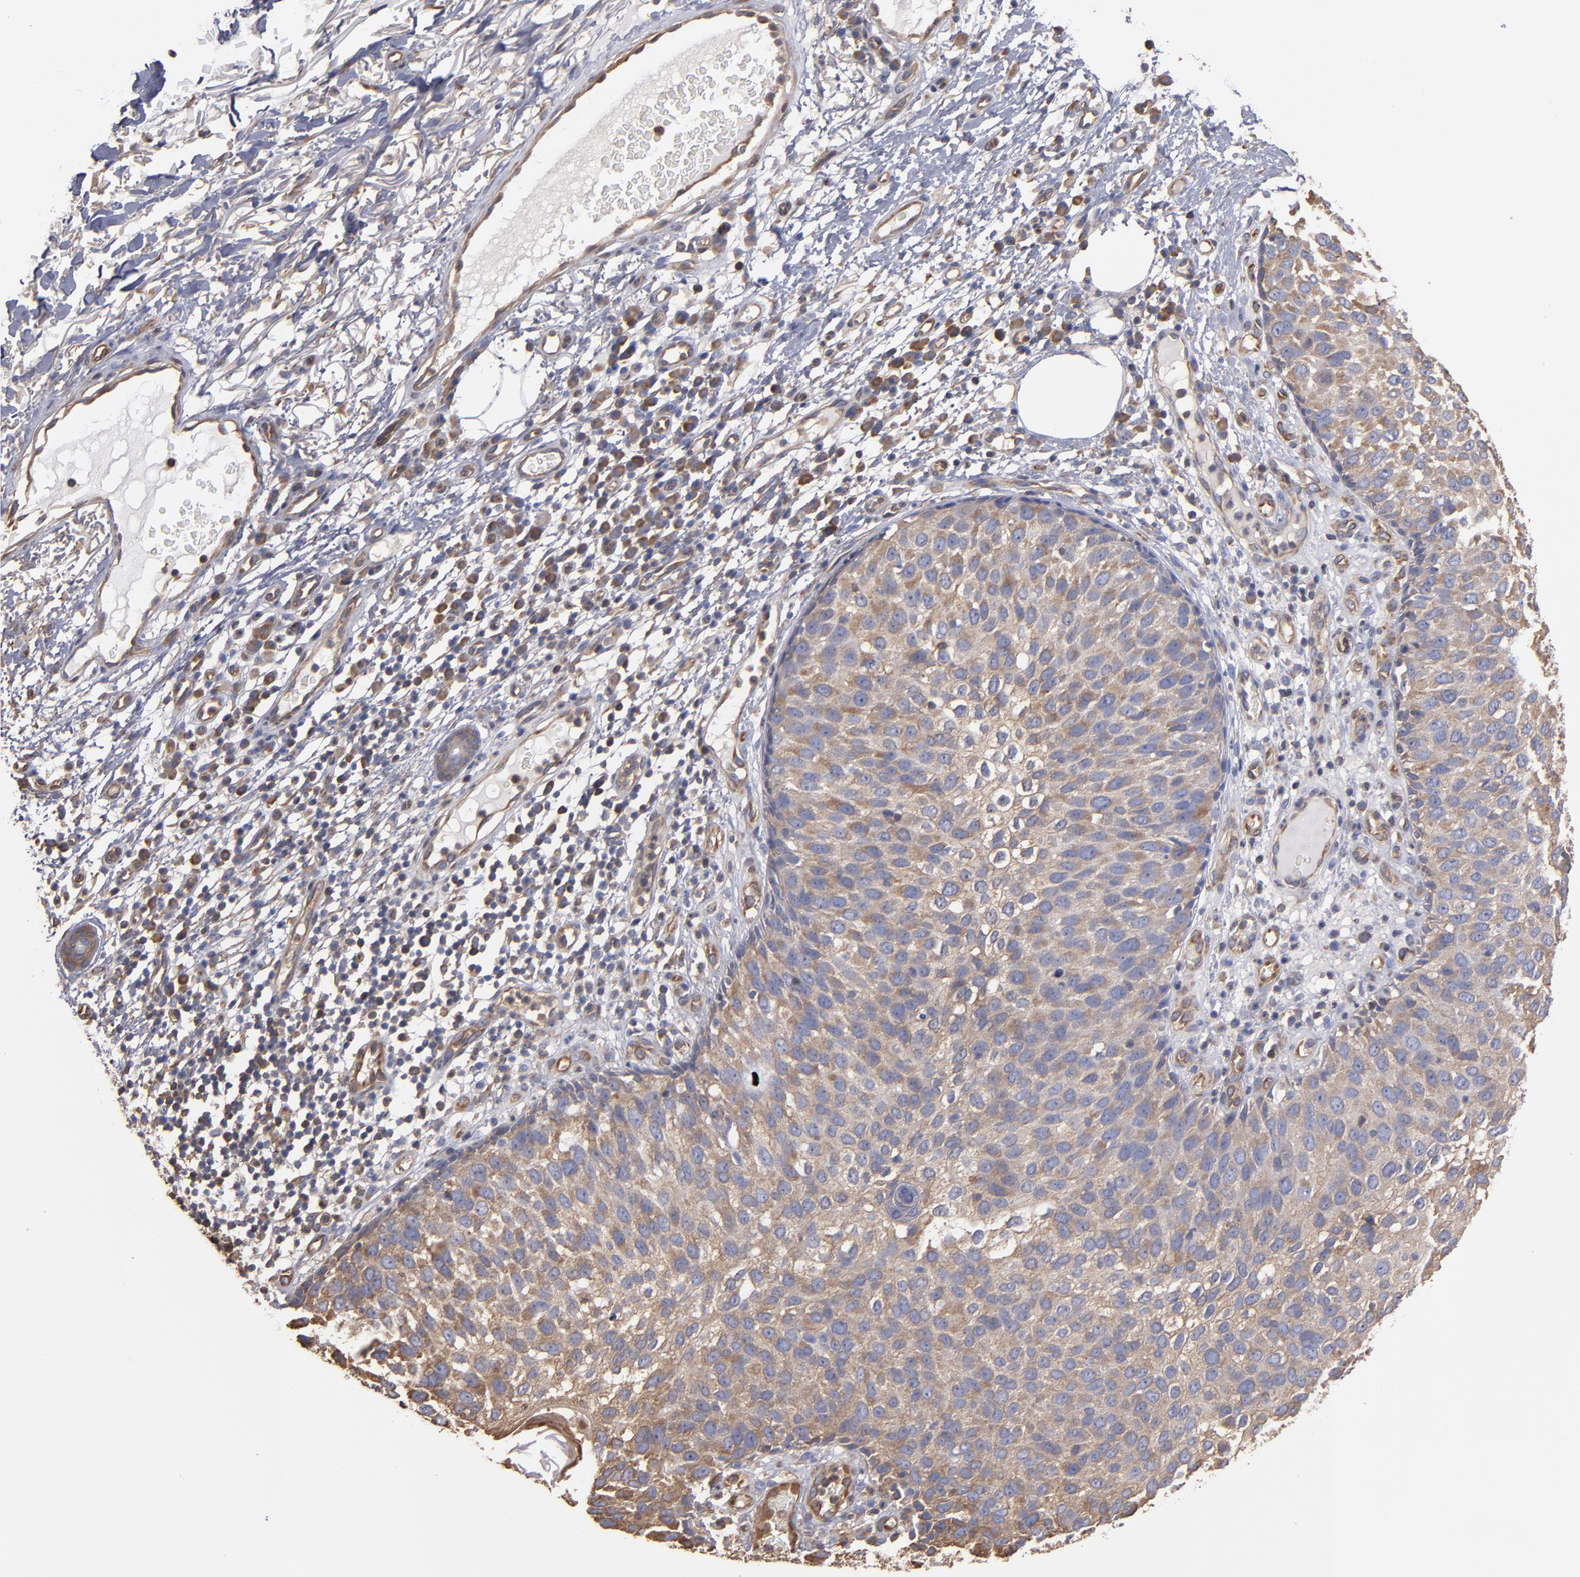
{"staining": {"intensity": "weak", "quantity": ">75%", "location": "cytoplasmic/membranous"}, "tissue": "skin cancer", "cell_type": "Tumor cells", "image_type": "cancer", "snomed": [{"axis": "morphology", "description": "Squamous cell carcinoma, NOS"}, {"axis": "topography", "description": "Skin"}], "caption": "Skin squamous cell carcinoma tissue demonstrates weak cytoplasmic/membranous positivity in about >75% of tumor cells", "gene": "ESYT2", "patient": {"sex": "male", "age": 87}}